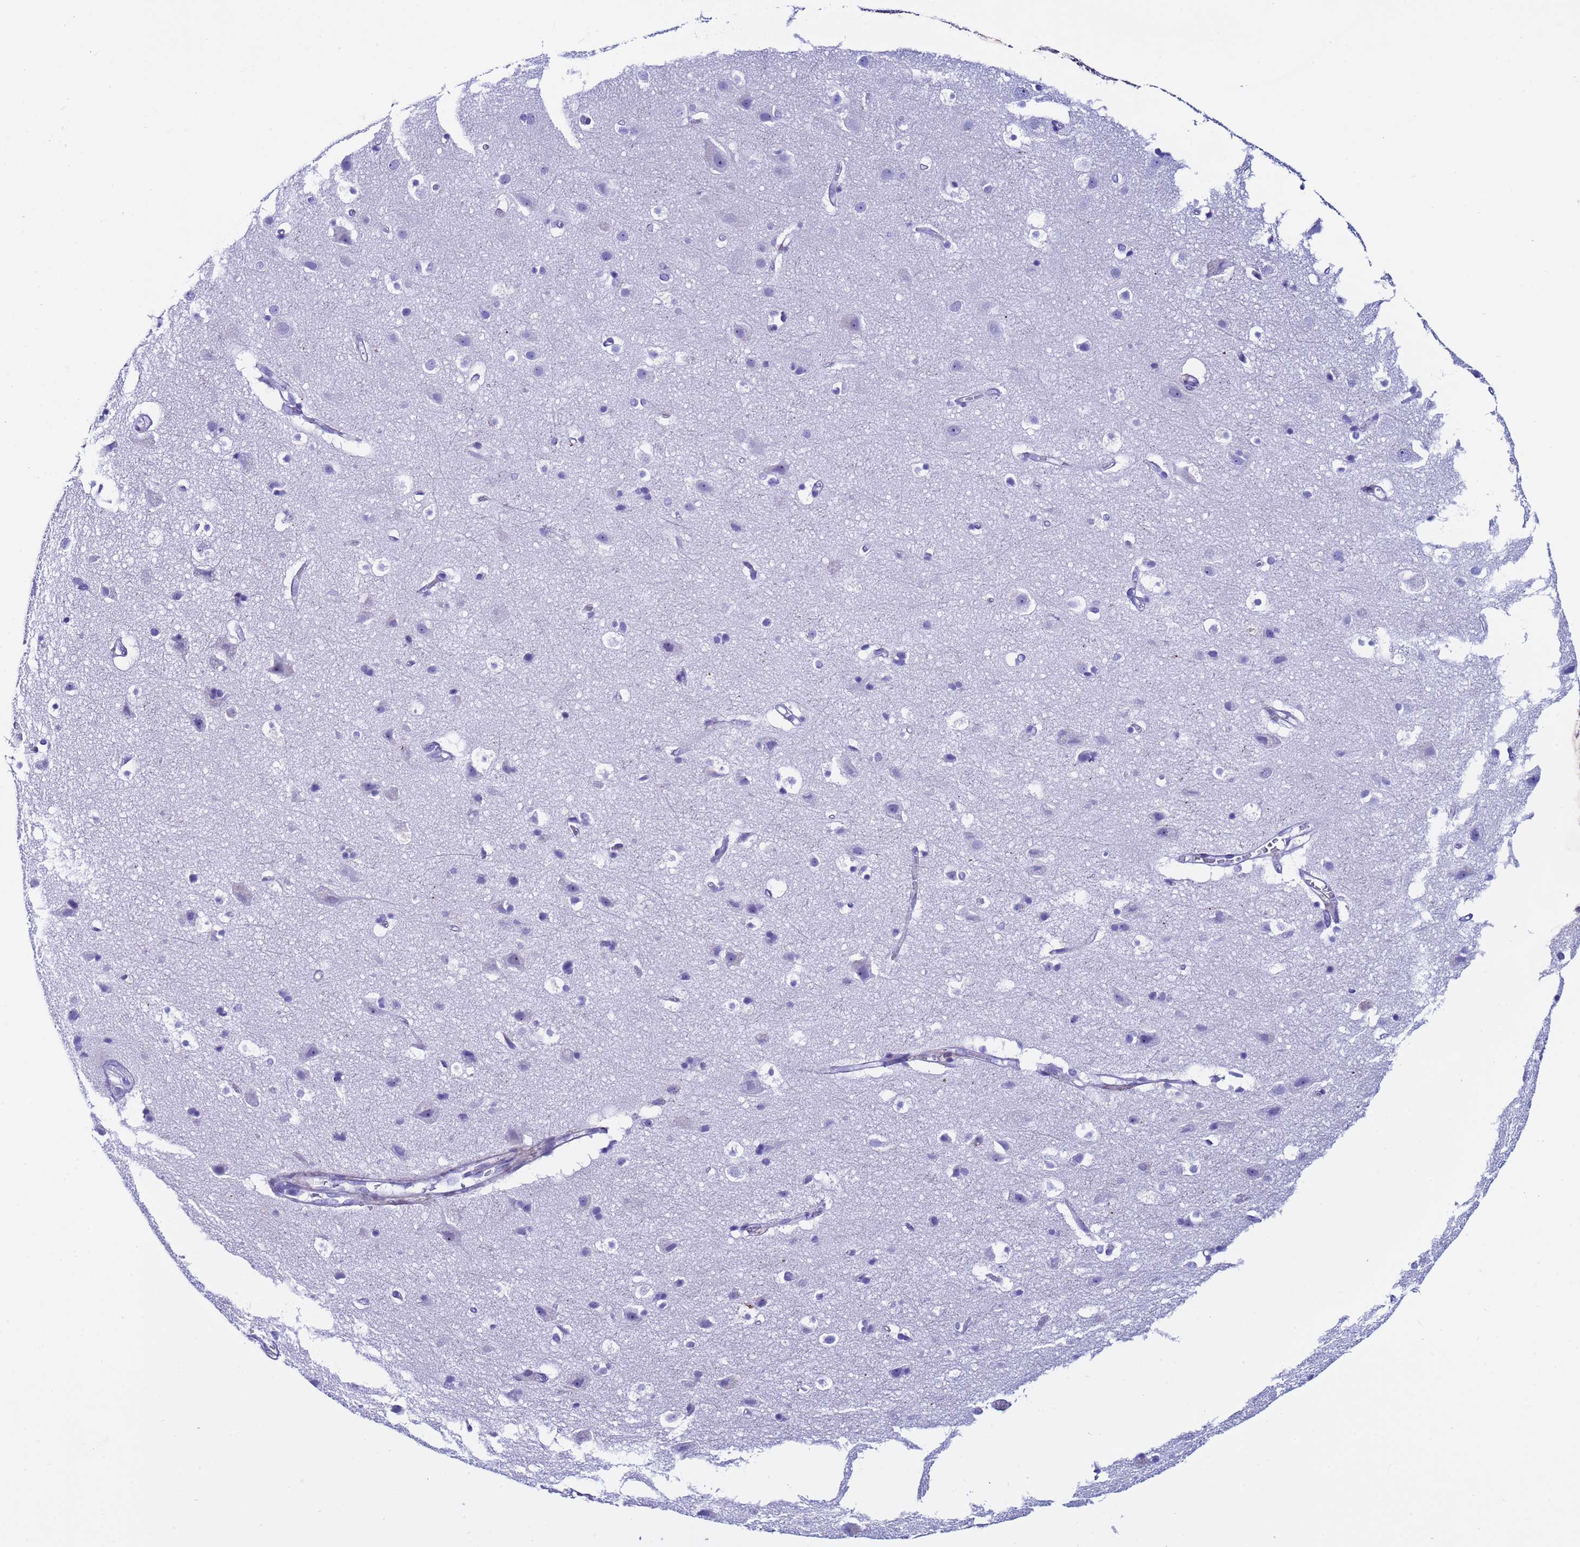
{"staining": {"intensity": "negative", "quantity": "none", "location": "none"}, "tissue": "cerebral cortex", "cell_type": "Endothelial cells", "image_type": "normal", "snomed": [{"axis": "morphology", "description": "Normal tissue, NOS"}, {"axis": "topography", "description": "Cerebral cortex"}], "caption": "Endothelial cells show no significant positivity in benign cerebral cortex. (DAB immunohistochemistry (IHC) with hematoxylin counter stain).", "gene": "POP5", "patient": {"sex": "male", "age": 54}}